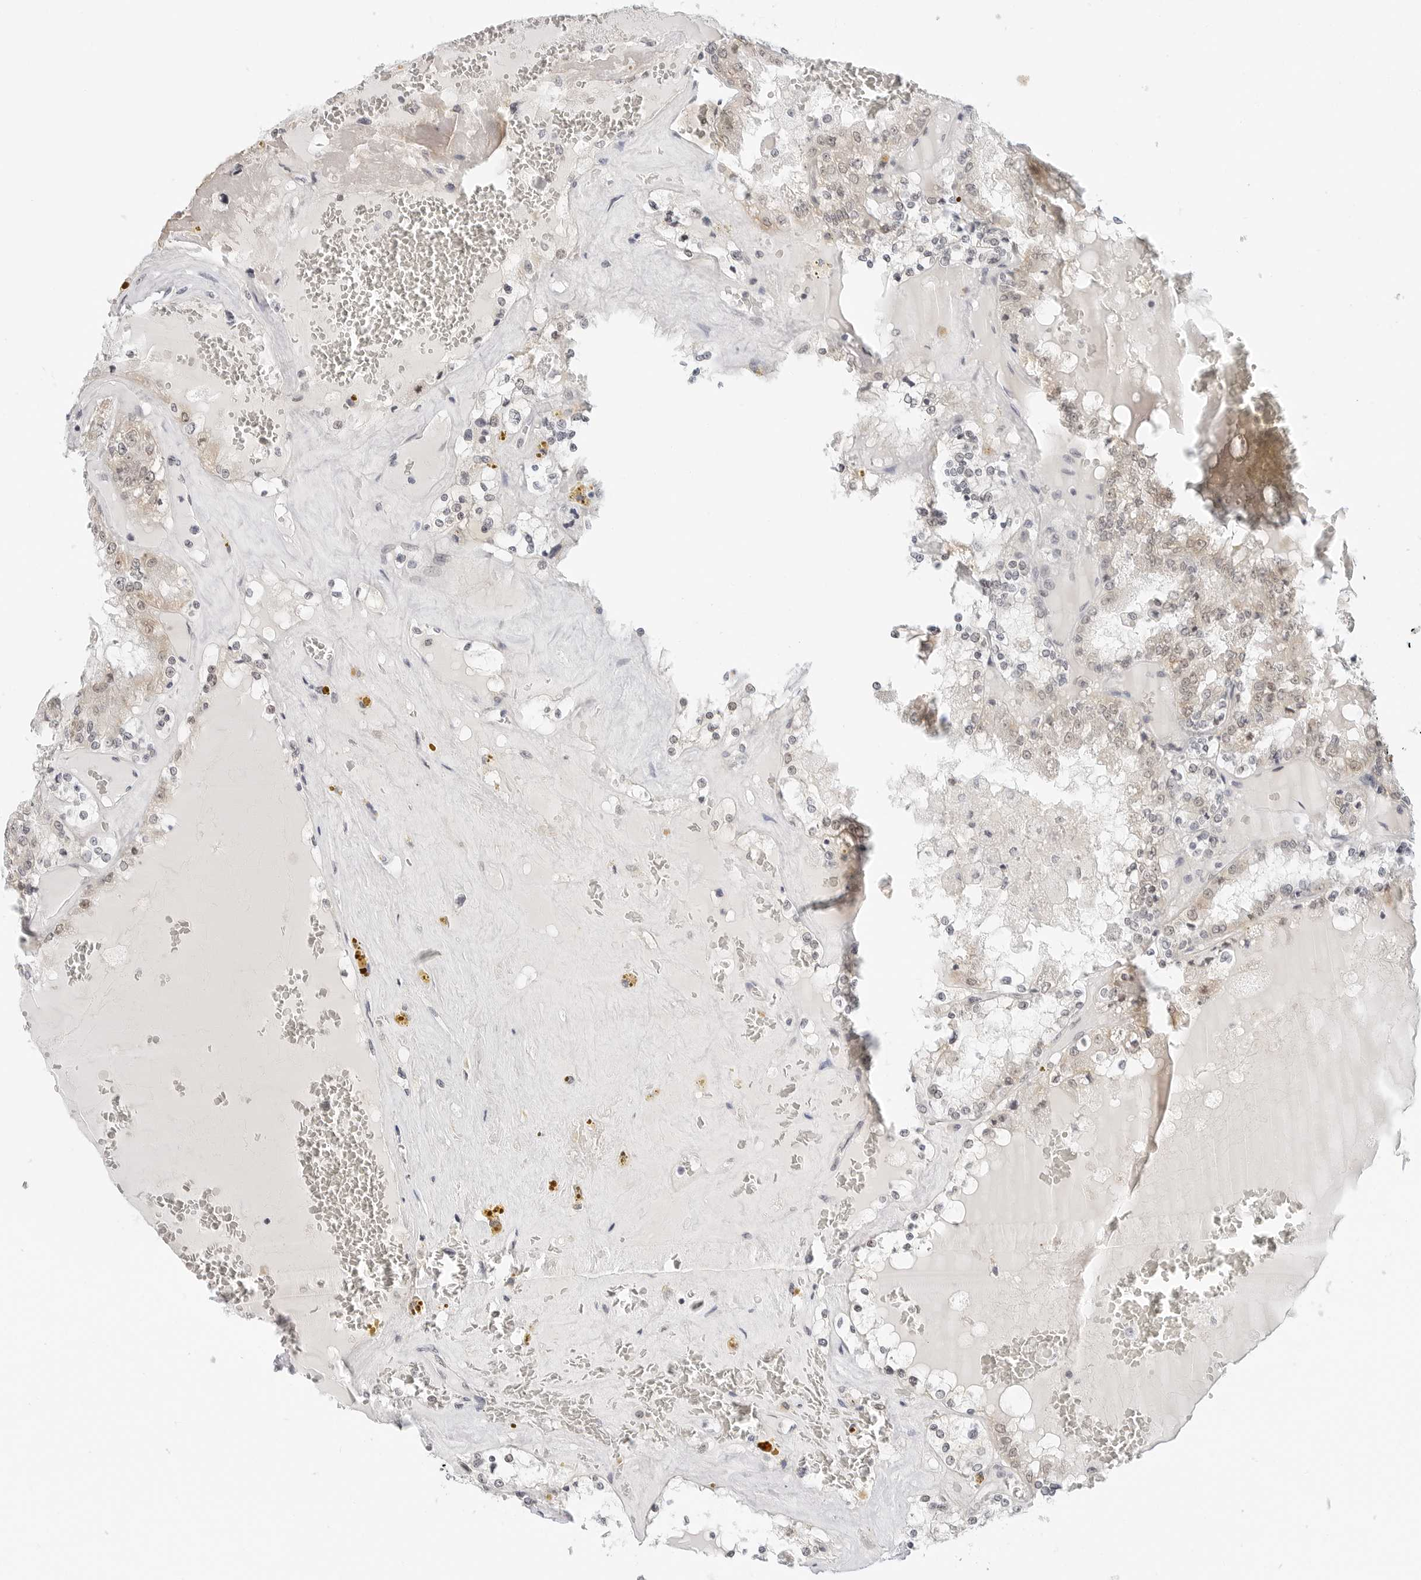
{"staining": {"intensity": "weak", "quantity": "25%-75%", "location": "cytoplasmic/membranous,nuclear"}, "tissue": "renal cancer", "cell_type": "Tumor cells", "image_type": "cancer", "snomed": [{"axis": "morphology", "description": "Adenocarcinoma, NOS"}, {"axis": "topography", "description": "Kidney"}], "caption": "Protein analysis of renal cancer tissue shows weak cytoplasmic/membranous and nuclear staining in approximately 25%-75% of tumor cells. (IHC, brightfield microscopy, high magnification).", "gene": "TSEN2", "patient": {"sex": "female", "age": 56}}